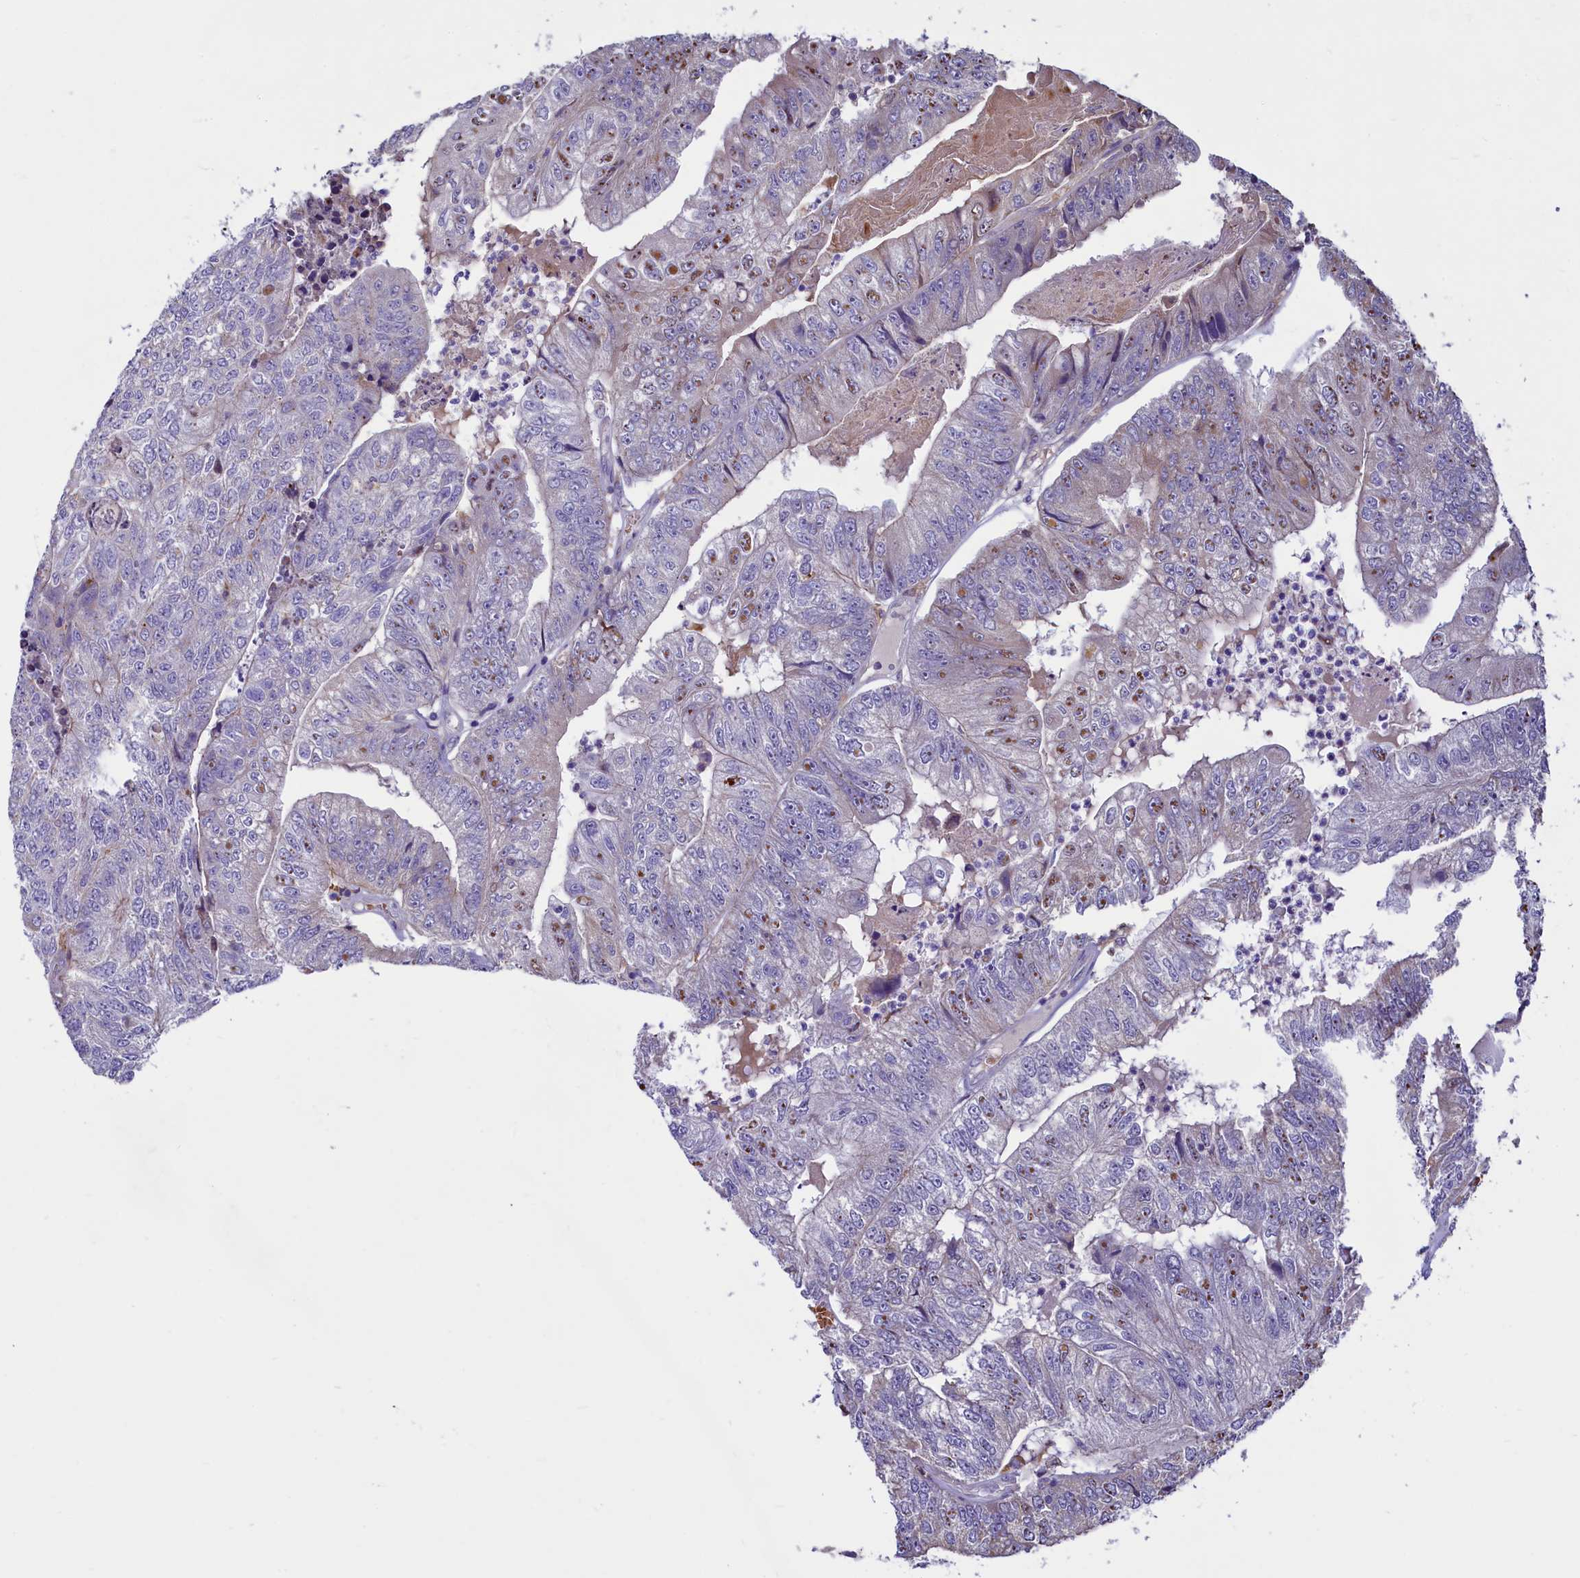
{"staining": {"intensity": "negative", "quantity": "none", "location": "none"}, "tissue": "colorectal cancer", "cell_type": "Tumor cells", "image_type": "cancer", "snomed": [{"axis": "morphology", "description": "Adenocarcinoma, NOS"}, {"axis": "topography", "description": "Colon"}], "caption": "Photomicrograph shows no significant protein staining in tumor cells of colorectal cancer (adenocarcinoma).", "gene": "HPS6", "patient": {"sex": "female", "age": 67}}